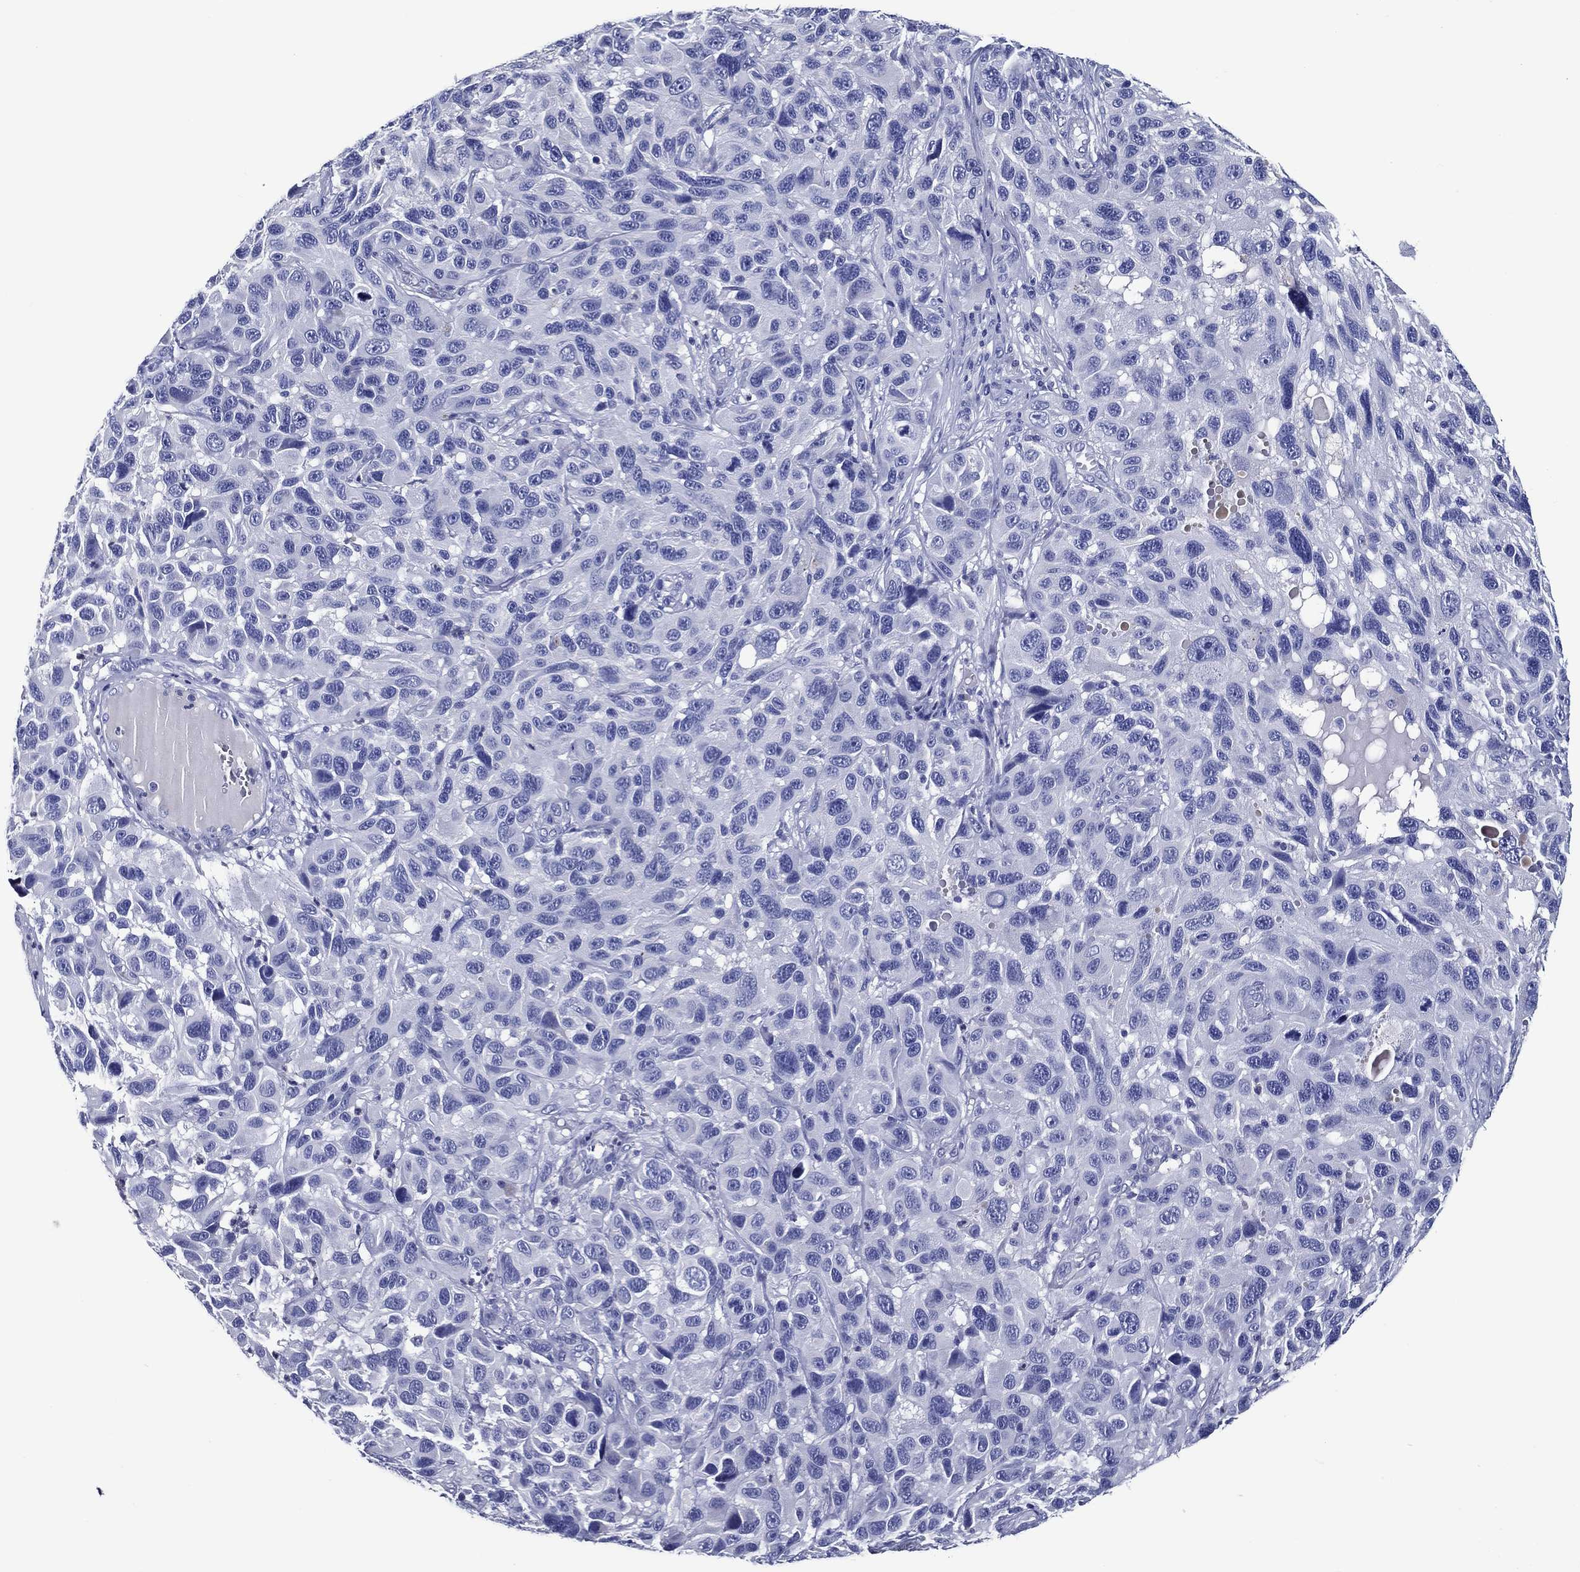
{"staining": {"intensity": "negative", "quantity": "none", "location": "none"}, "tissue": "melanoma", "cell_type": "Tumor cells", "image_type": "cancer", "snomed": [{"axis": "morphology", "description": "Malignant melanoma, NOS"}, {"axis": "topography", "description": "Skin"}], "caption": "Melanoma stained for a protein using IHC reveals no positivity tumor cells.", "gene": "ACE2", "patient": {"sex": "male", "age": 53}}